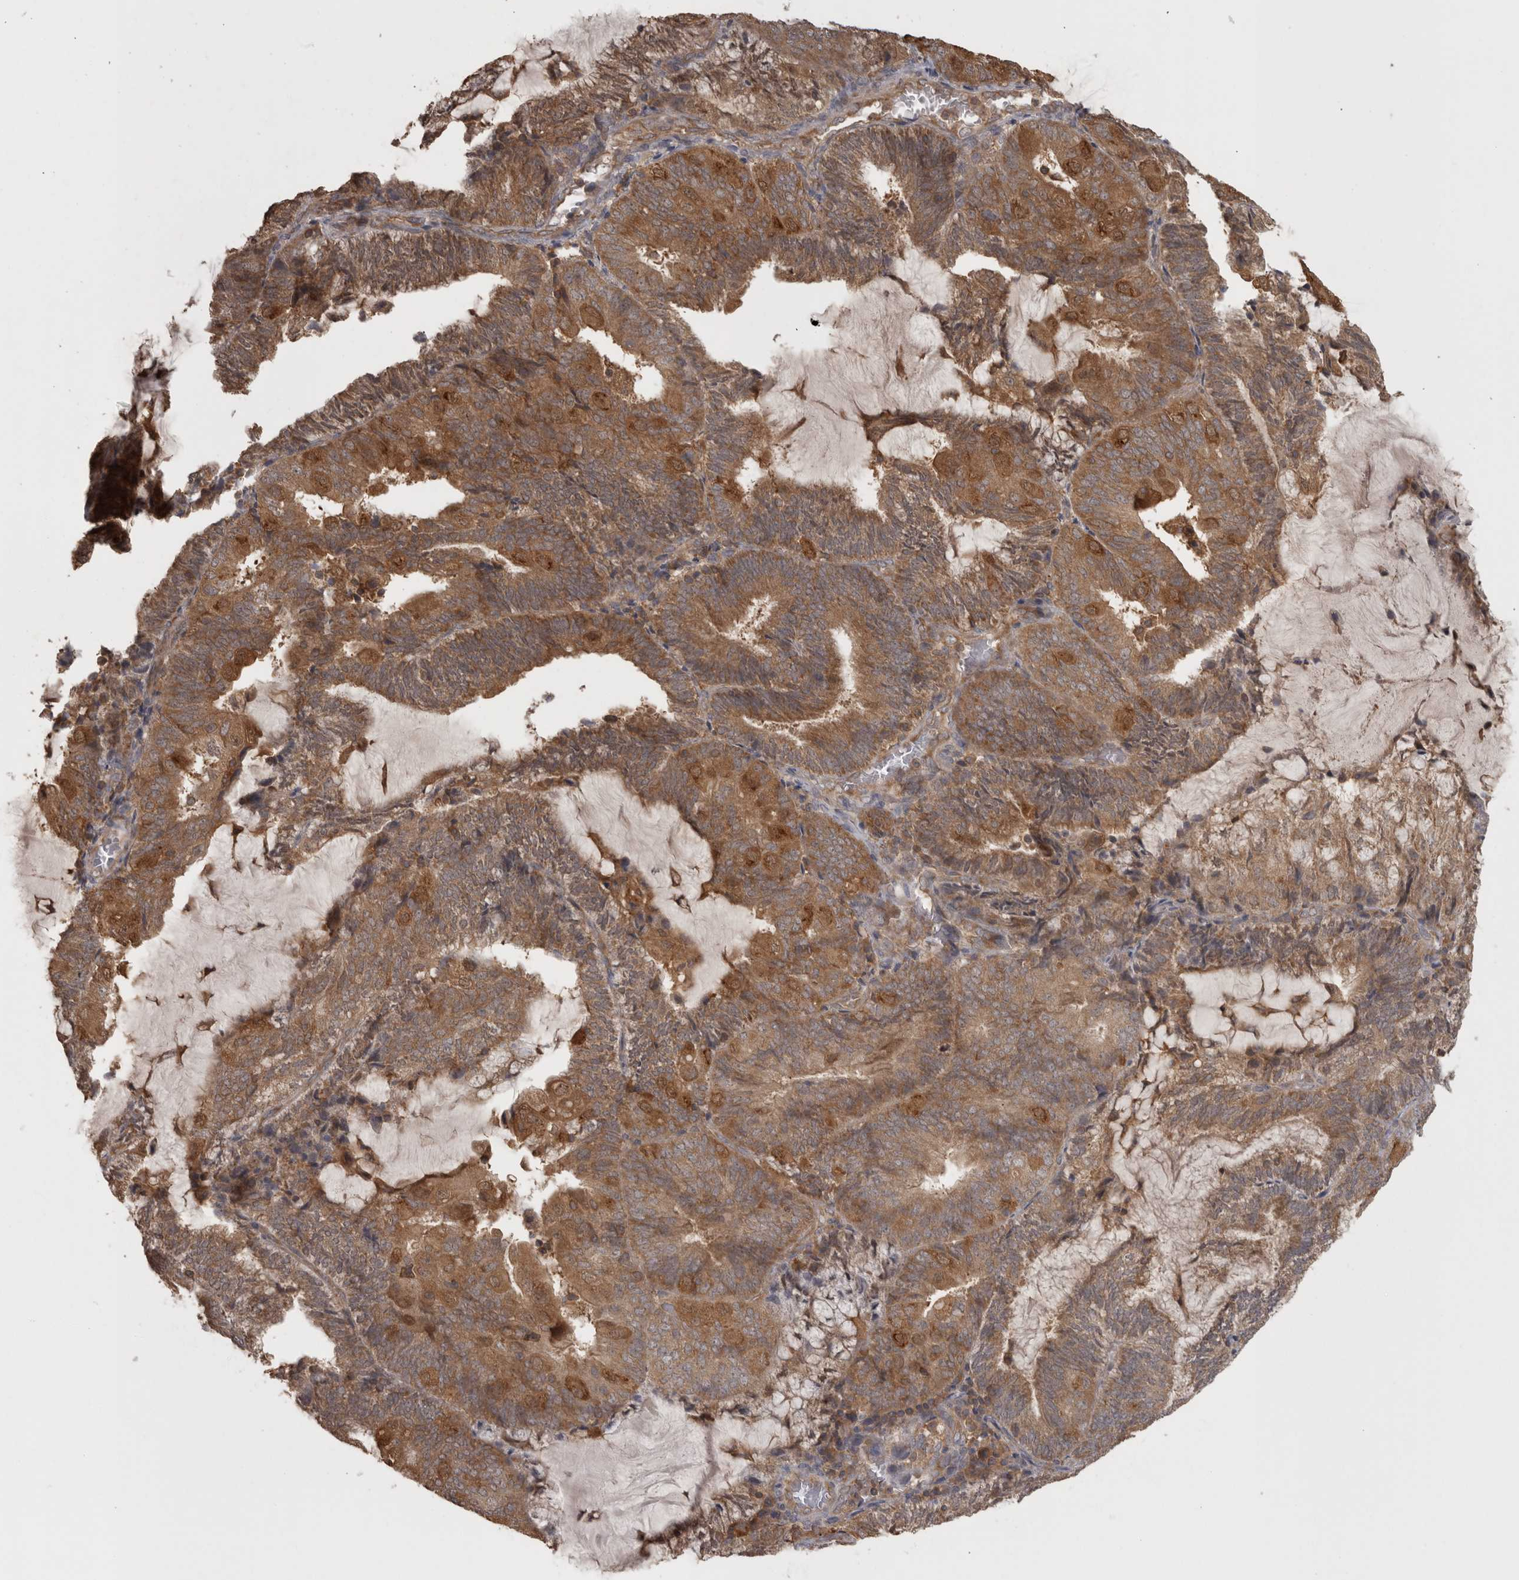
{"staining": {"intensity": "strong", "quantity": ">75%", "location": "cytoplasmic/membranous"}, "tissue": "endometrial cancer", "cell_type": "Tumor cells", "image_type": "cancer", "snomed": [{"axis": "morphology", "description": "Adenocarcinoma, NOS"}, {"axis": "topography", "description": "Endometrium"}], "caption": "Immunohistochemical staining of human endometrial adenocarcinoma exhibits high levels of strong cytoplasmic/membranous protein staining in about >75% of tumor cells. (Brightfield microscopy of DAB IHC at high magnification).", "gene": "MICU3", "patient": {"sex": "female", "age": 81}}